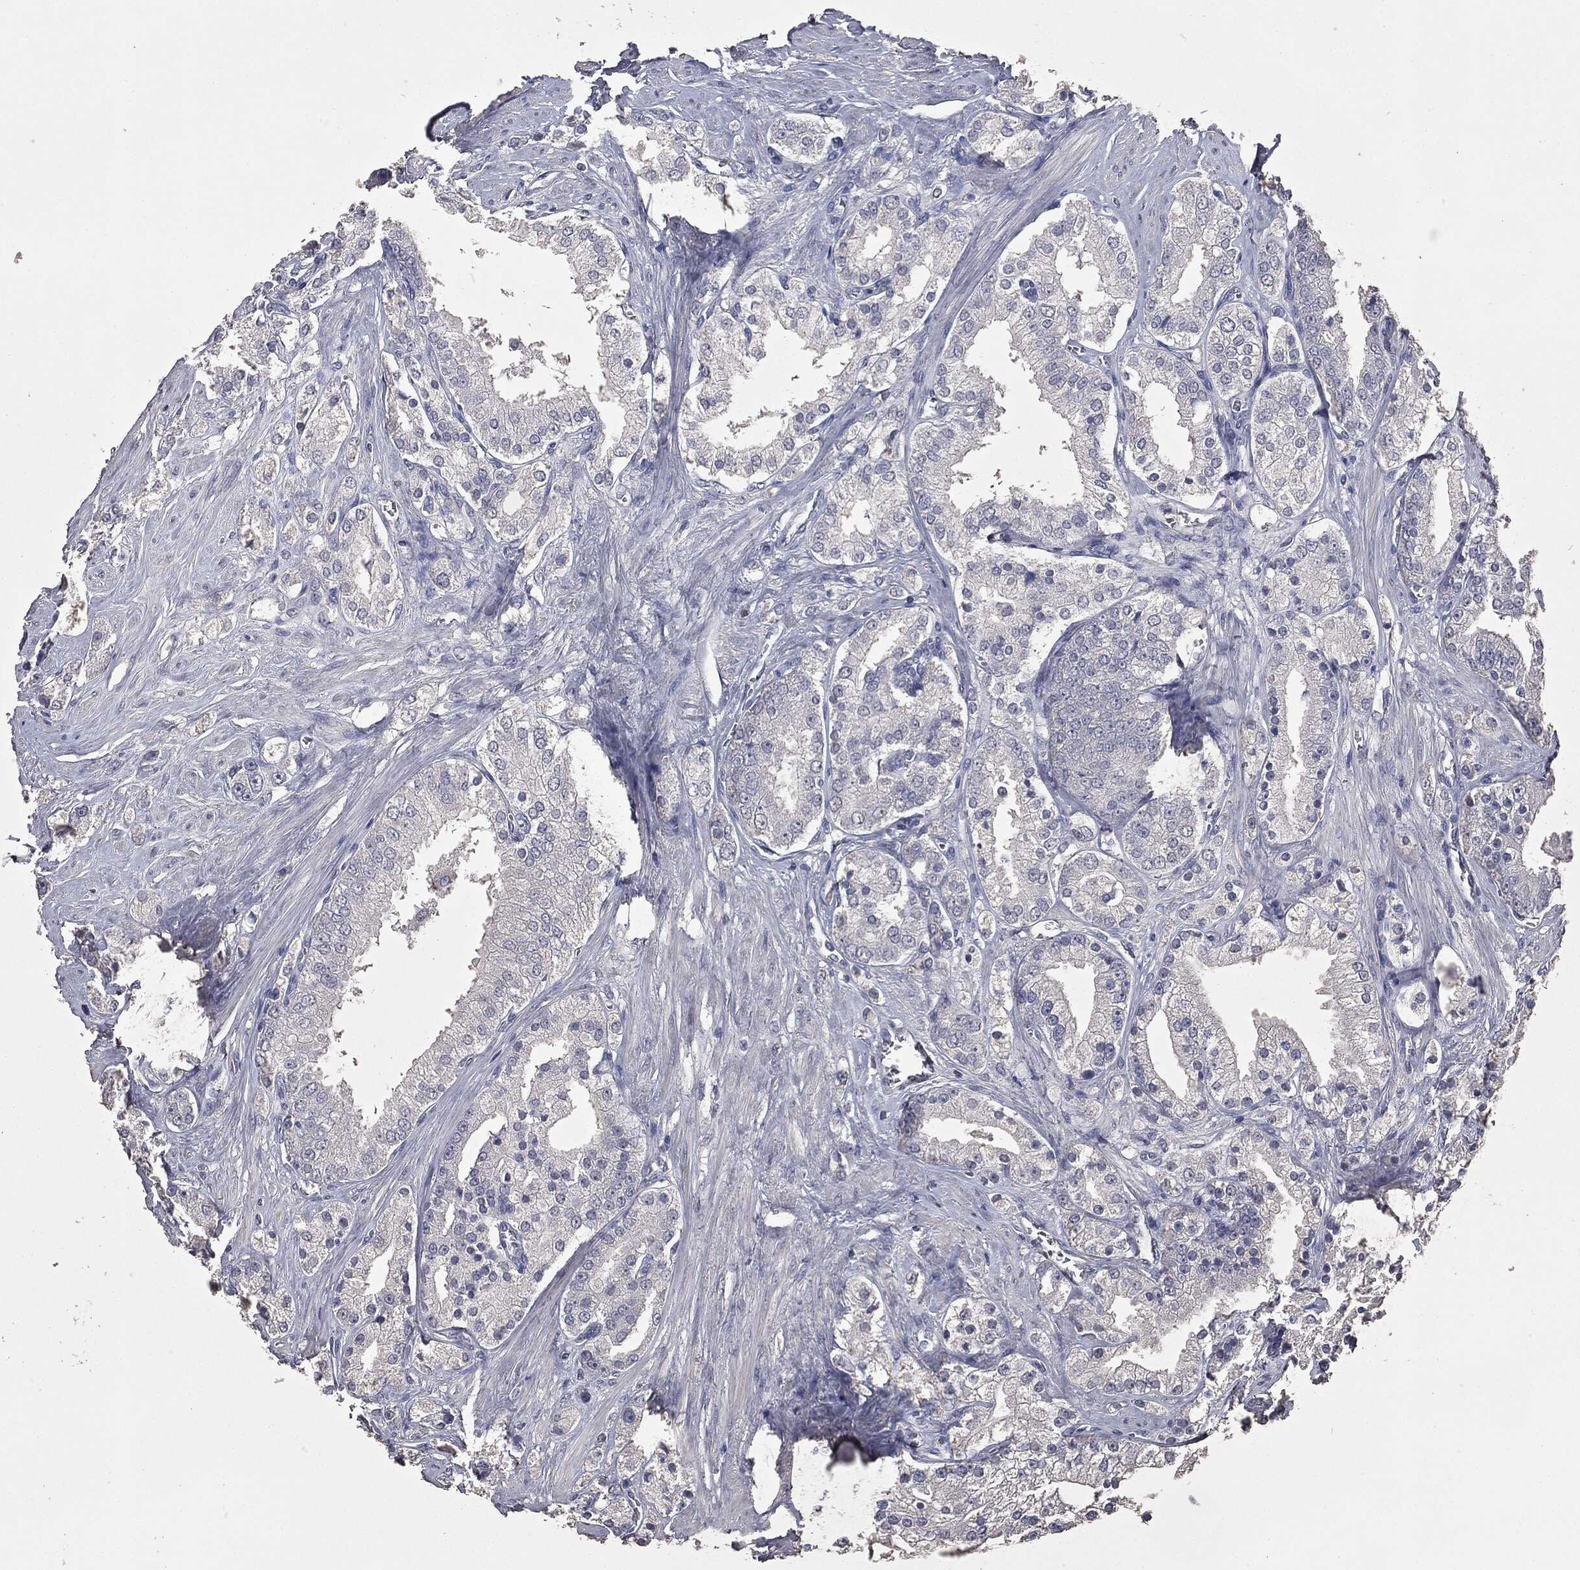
{"staining": {"intensity": "negative", "quantity": "none", "location": "none"}, "tissue": "prostate cancer", "cell_type": "Tumor cells", "image_type": "cancer", "snomed": [{"axis": "morphology", "description": "Adenocarcinoma, NOS"}, {"axis": "topography", "description": "Prostate and seminal vesicle, NOS"}, {"axis": "topography", "description": "Prostate"}], "caption": "IHC photomicrograph of human adenocarcinoma (prostate) stained for a protein (brown), which shows no expression in tumor cells.", "gene": "ATP2A1", "patient": {"sex": "male", "age": 67}}